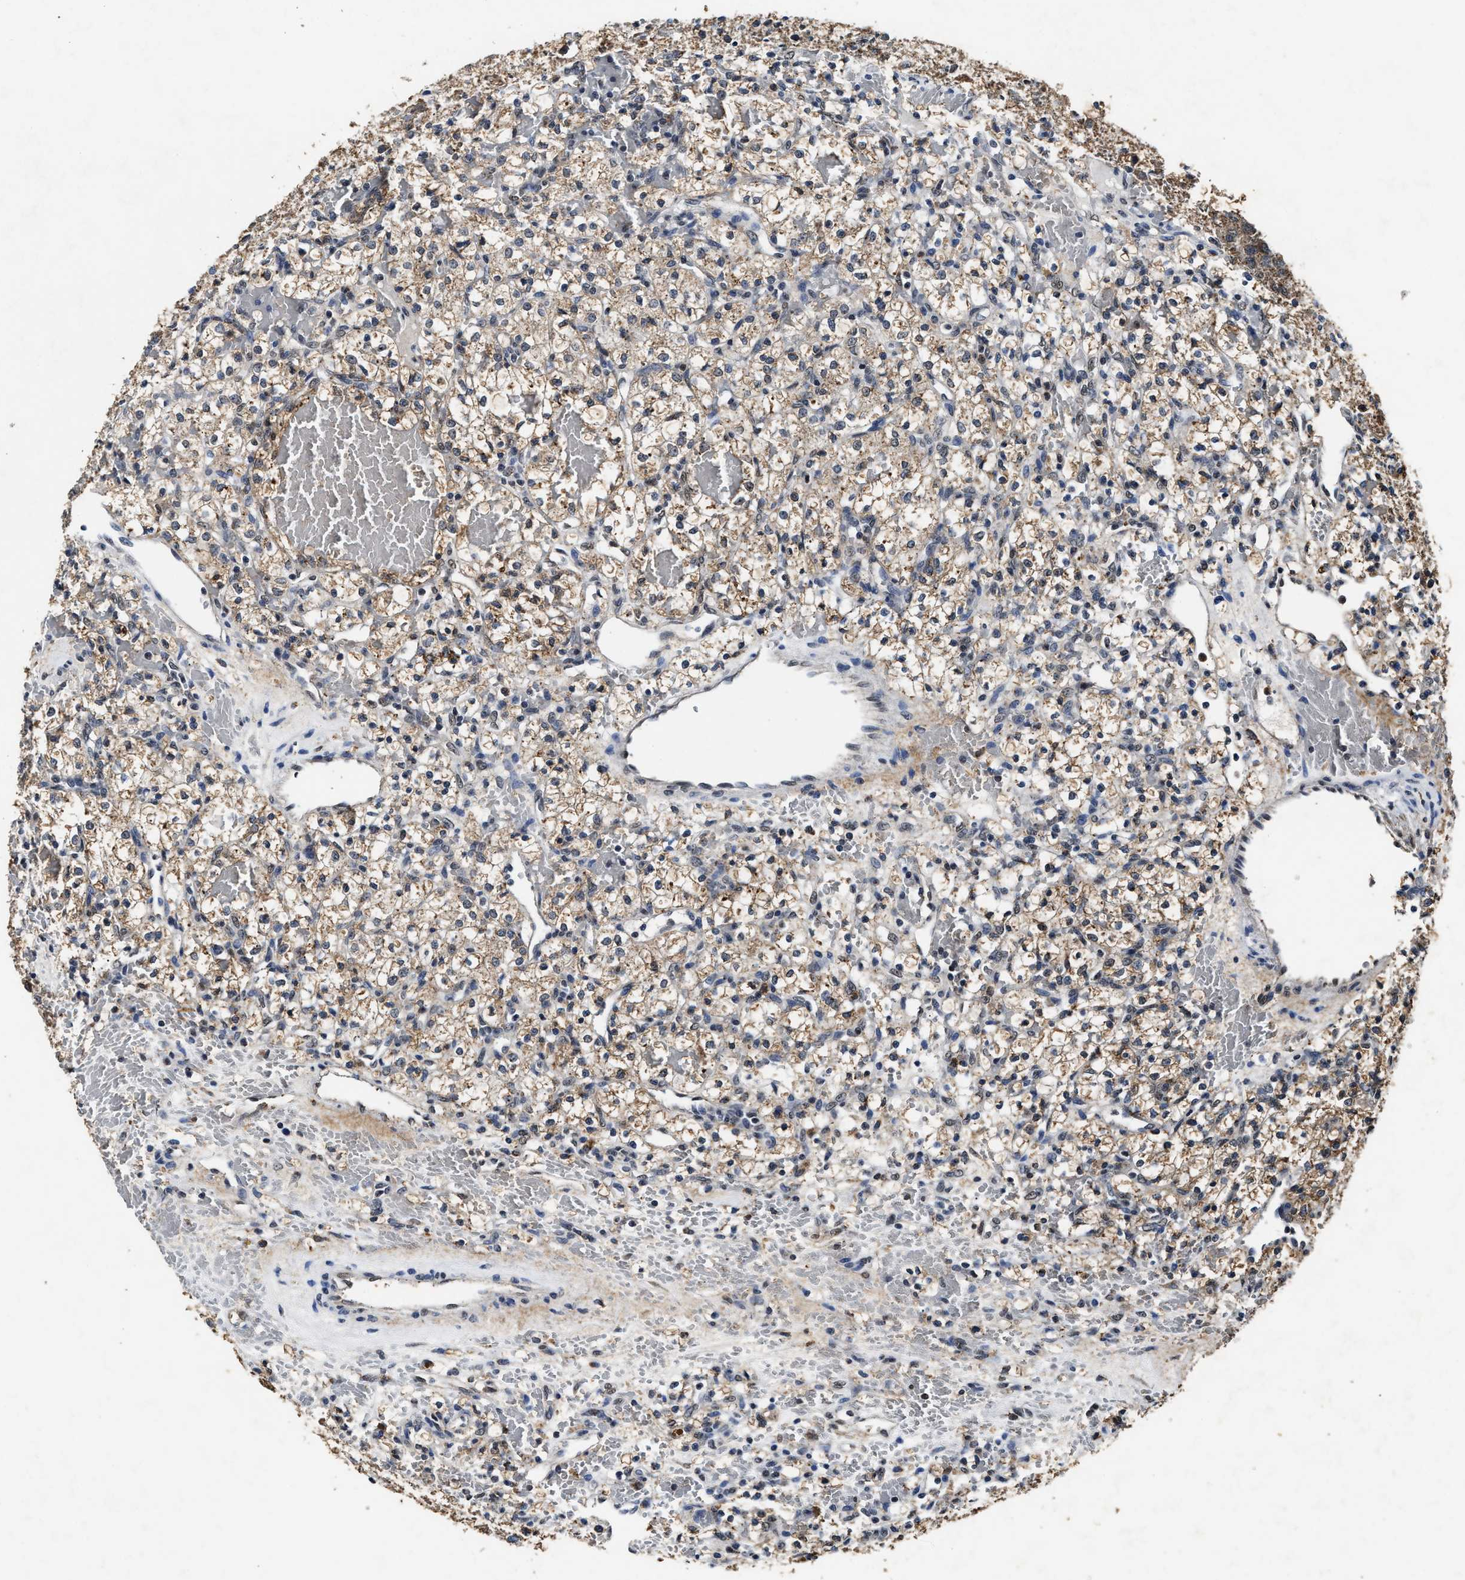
{"staining": {"intensity": "weak", "quantity": ">75%", "location": "cytoplasmic/membranous"}, "tissue": "renal cancer", "cell_type": "Tumor cells", "image_type": "cancer", "snomed": [{"axis": "morphology", "description": "Adenocarcinoma, NOS"}, {"axis": "topography", "description": "Kidney"}], "caption": "Protein staining reveals weak cytoplasmic/membranous staining in approximately >75% of tumor cells in renal adenocarcinoma.", "gene": "ACOX1", "patient": {"sex": "female", "age": 60}}